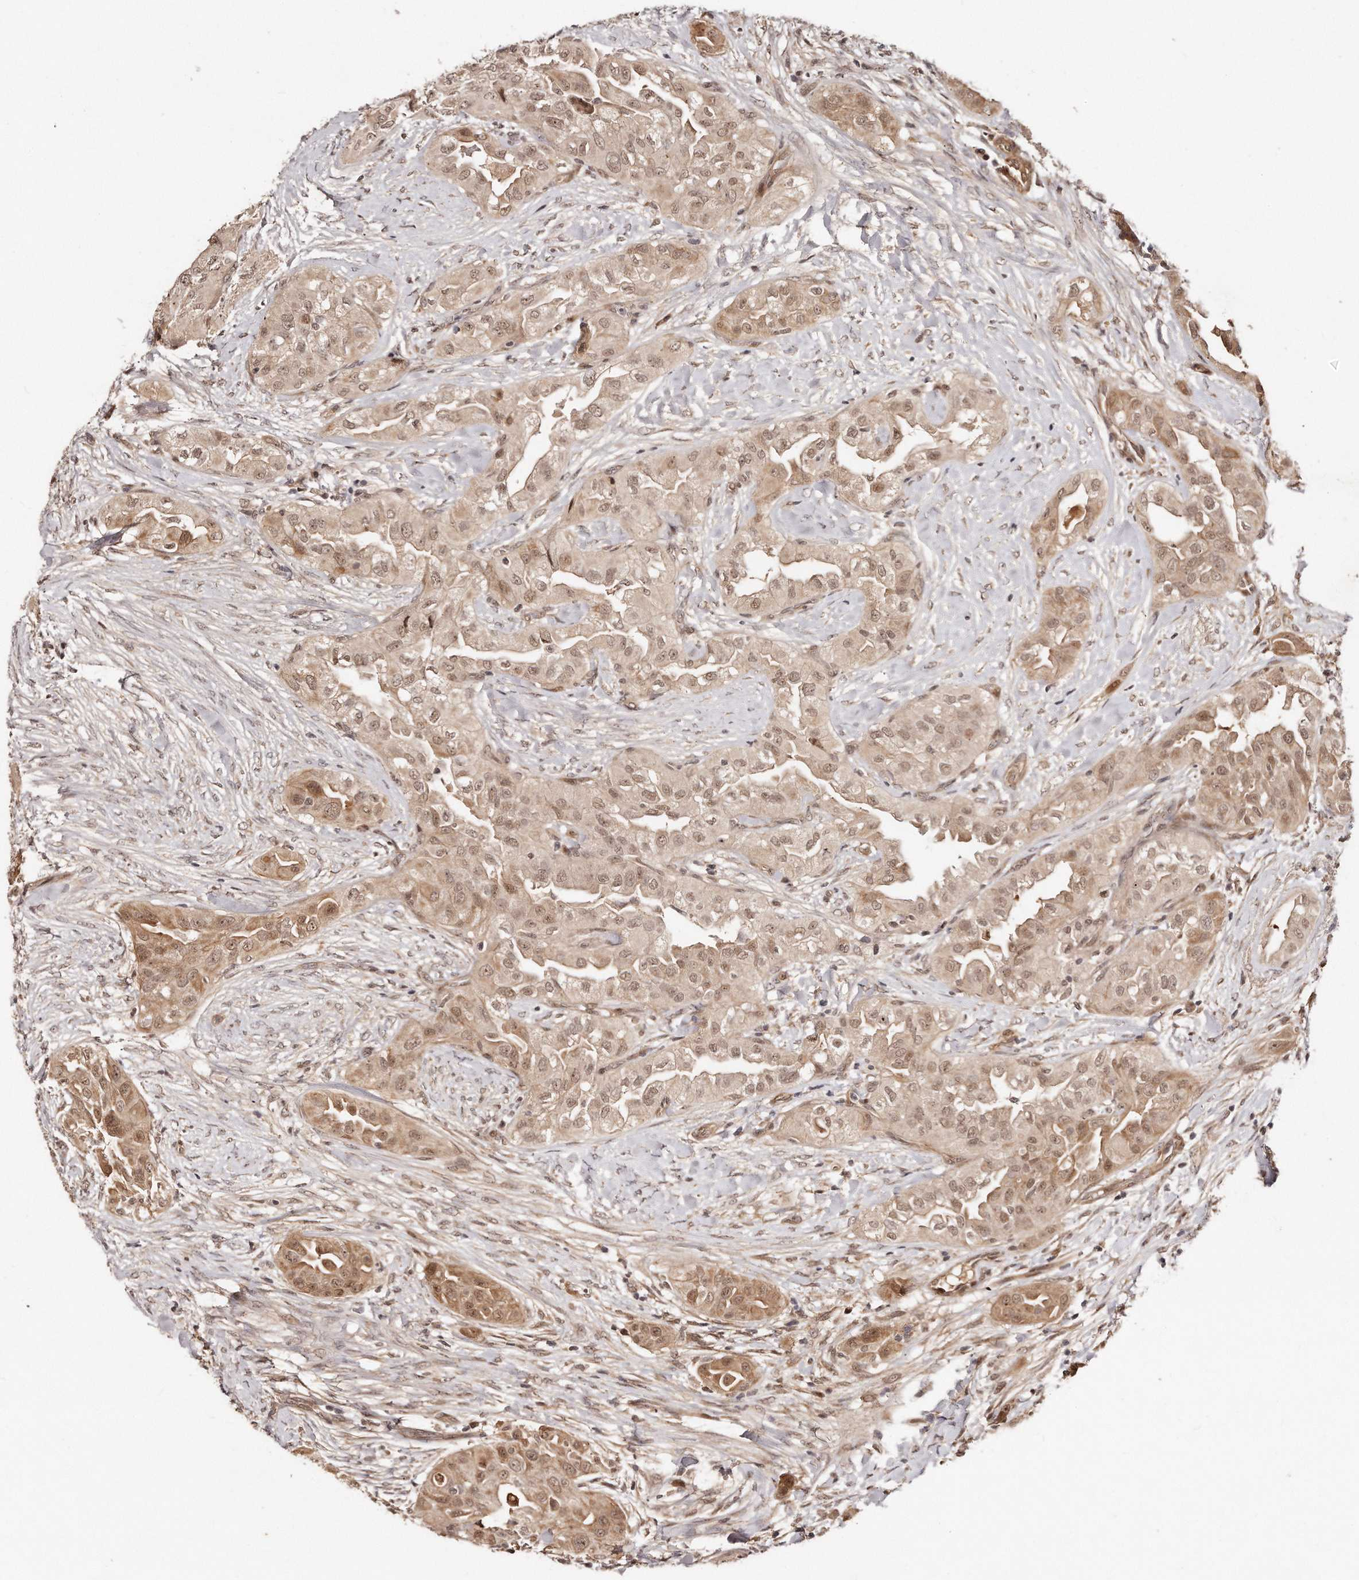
{"staining": {"intensity": "moderate", "quantity": ">75%", "location": "cytoplasmic/membranous,nuclear"}, "tissue": "thyroid cancer", "cell_type": "Tumor cells", "image_type": "cancer", "snomed": [{"axis": "morphology", "description": "Papillary adenocarcinoma, NOS"}, {"axis": "topography", "description": "Thyroid gland"}], "caption": "Tumor cells reveal medium levels of moderate cytoplasmic/membranous and nuclear positivity in approximately >75% of cells in thyroid papillary adenocarcinoma.", "gene": "SOX4", "patient": {"sex": "female", "age": 59}}